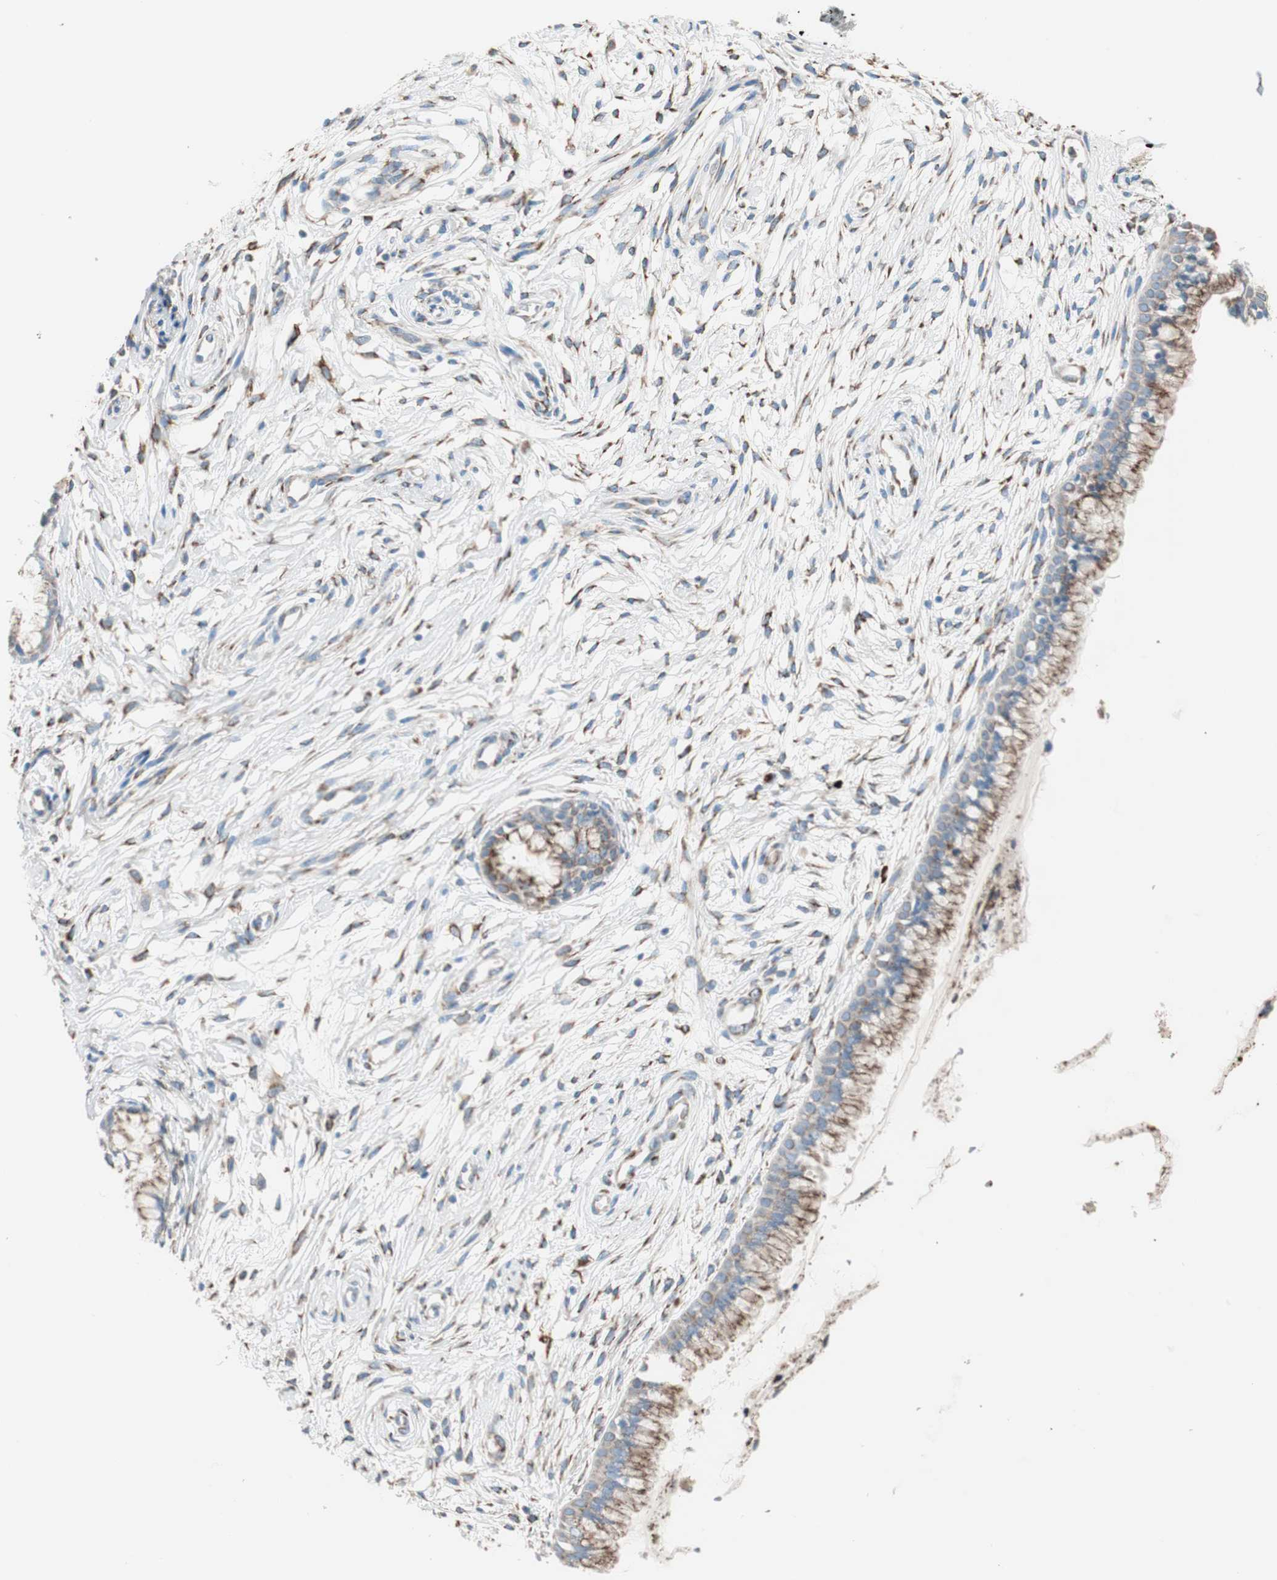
{"staining": {"intensity": "moderate", "quantity": ">75%", "location": "cytoplasmic/membranous"}, "tissue": "cervix", "cell_type": "Glandular cells", "image_type": "normal", "snomed": [{"axis": "morphology", "description": "Normal tissue, NOS"}, {"axis": "topography", "description": "Cervix"}], "caption": "Immunohistochemistry (IHC) (DAB) staining of normal cervix reveals moderate cytoplasmic/membranous protein expression in approximately >75% of glandular cells. (brown staining indicates protein expression, while blue staining denotes nuclei).", "gene": "P4HTM", "patient": {"sex": "female", "age": 39}}